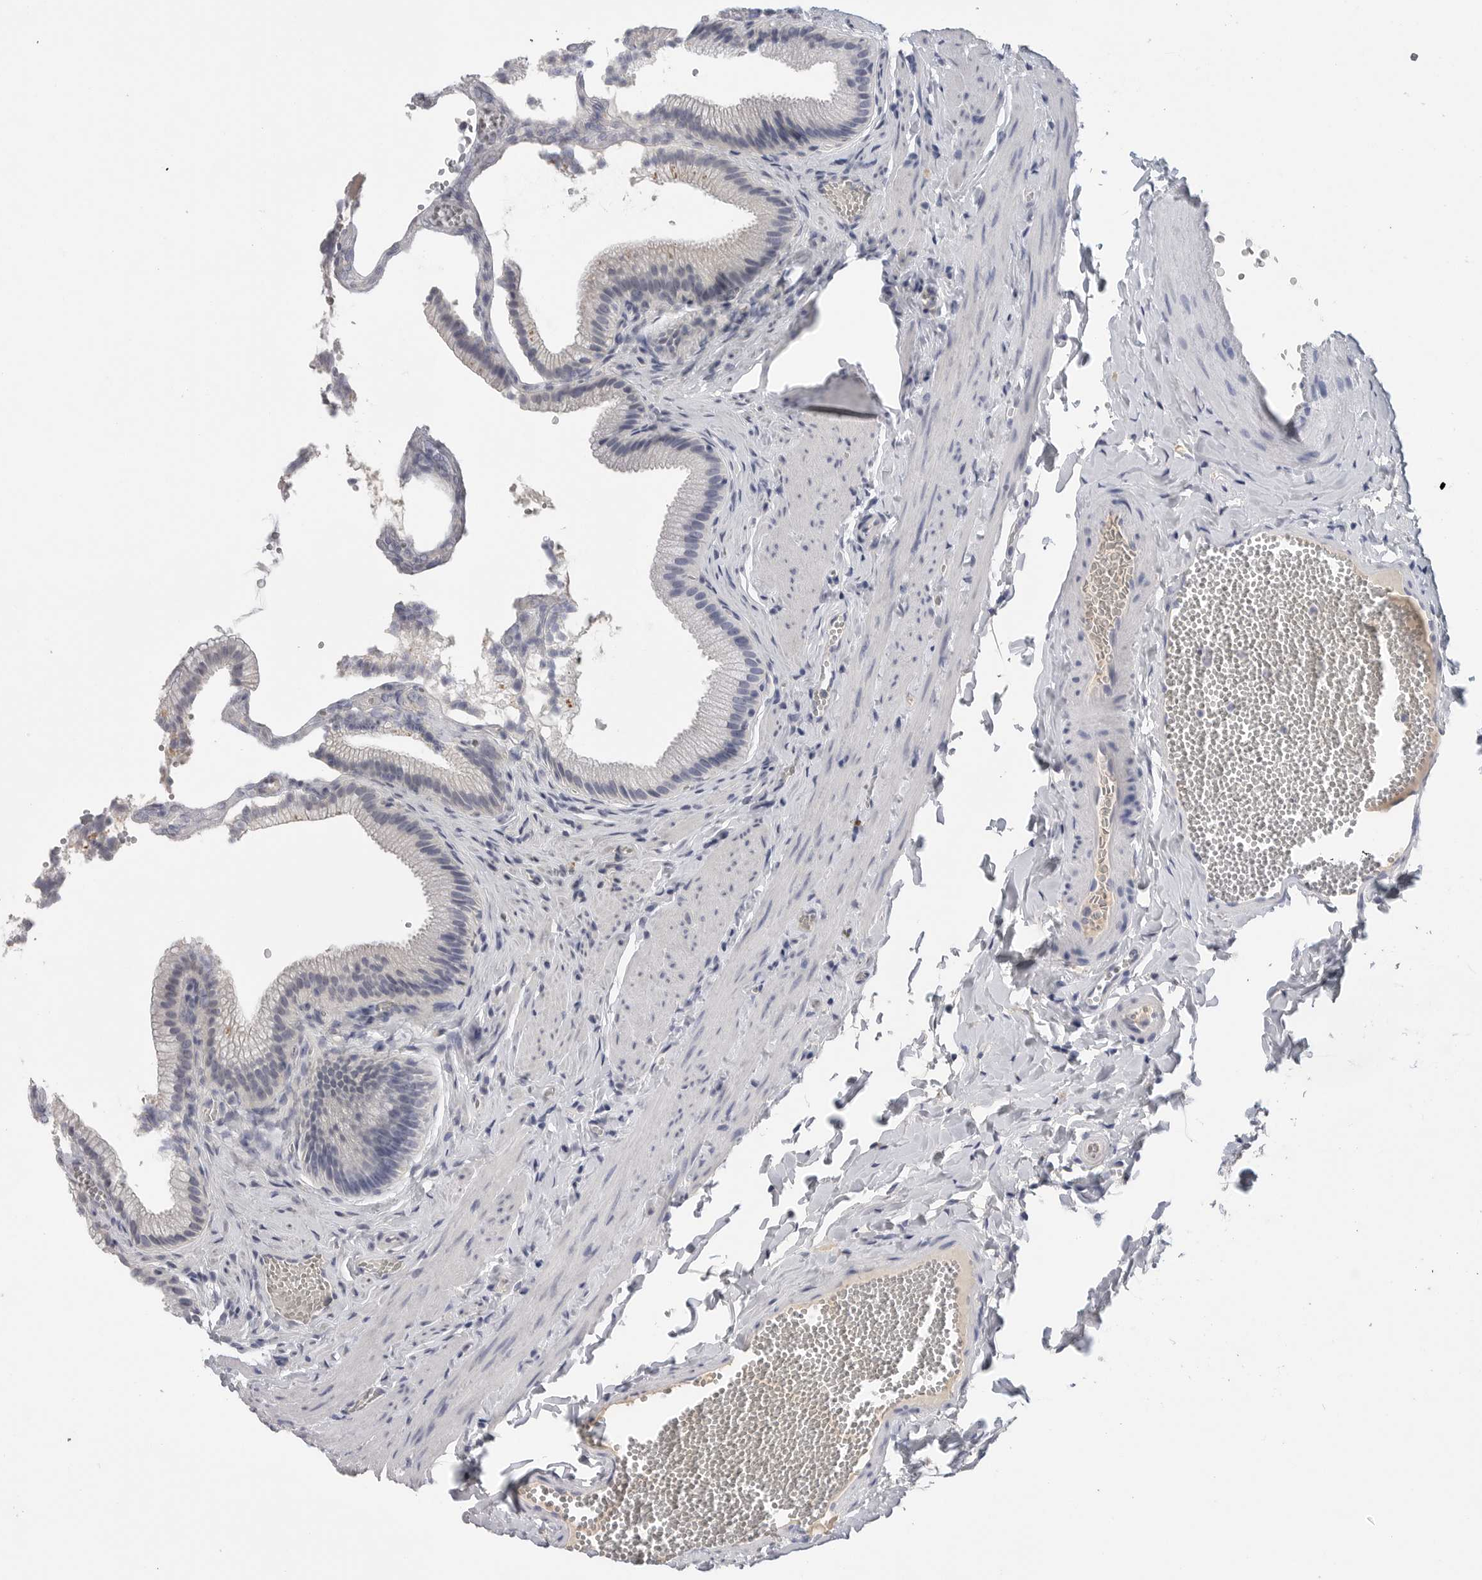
{"staining": {"intensity": "negative", "quantity": "none", "location": "none"}, "tissue": "gallbladder", "cell_type": "Glandular cells", "image_type": "normal", "snomed": [{"axis": "morphology", "description": "Normal tissue, NOS"}, {"axis": "topography", "description": "Gallbladder"}], "caption": "This micrograph is of unremarkable gallbladder stained with immunohistochemistry to label a protein in brown with the nuclei are counter-stained blue. There is no positivity in glandular cells.", "gene": "FABP6", "patient": {"sex": "male", "age": 38}}